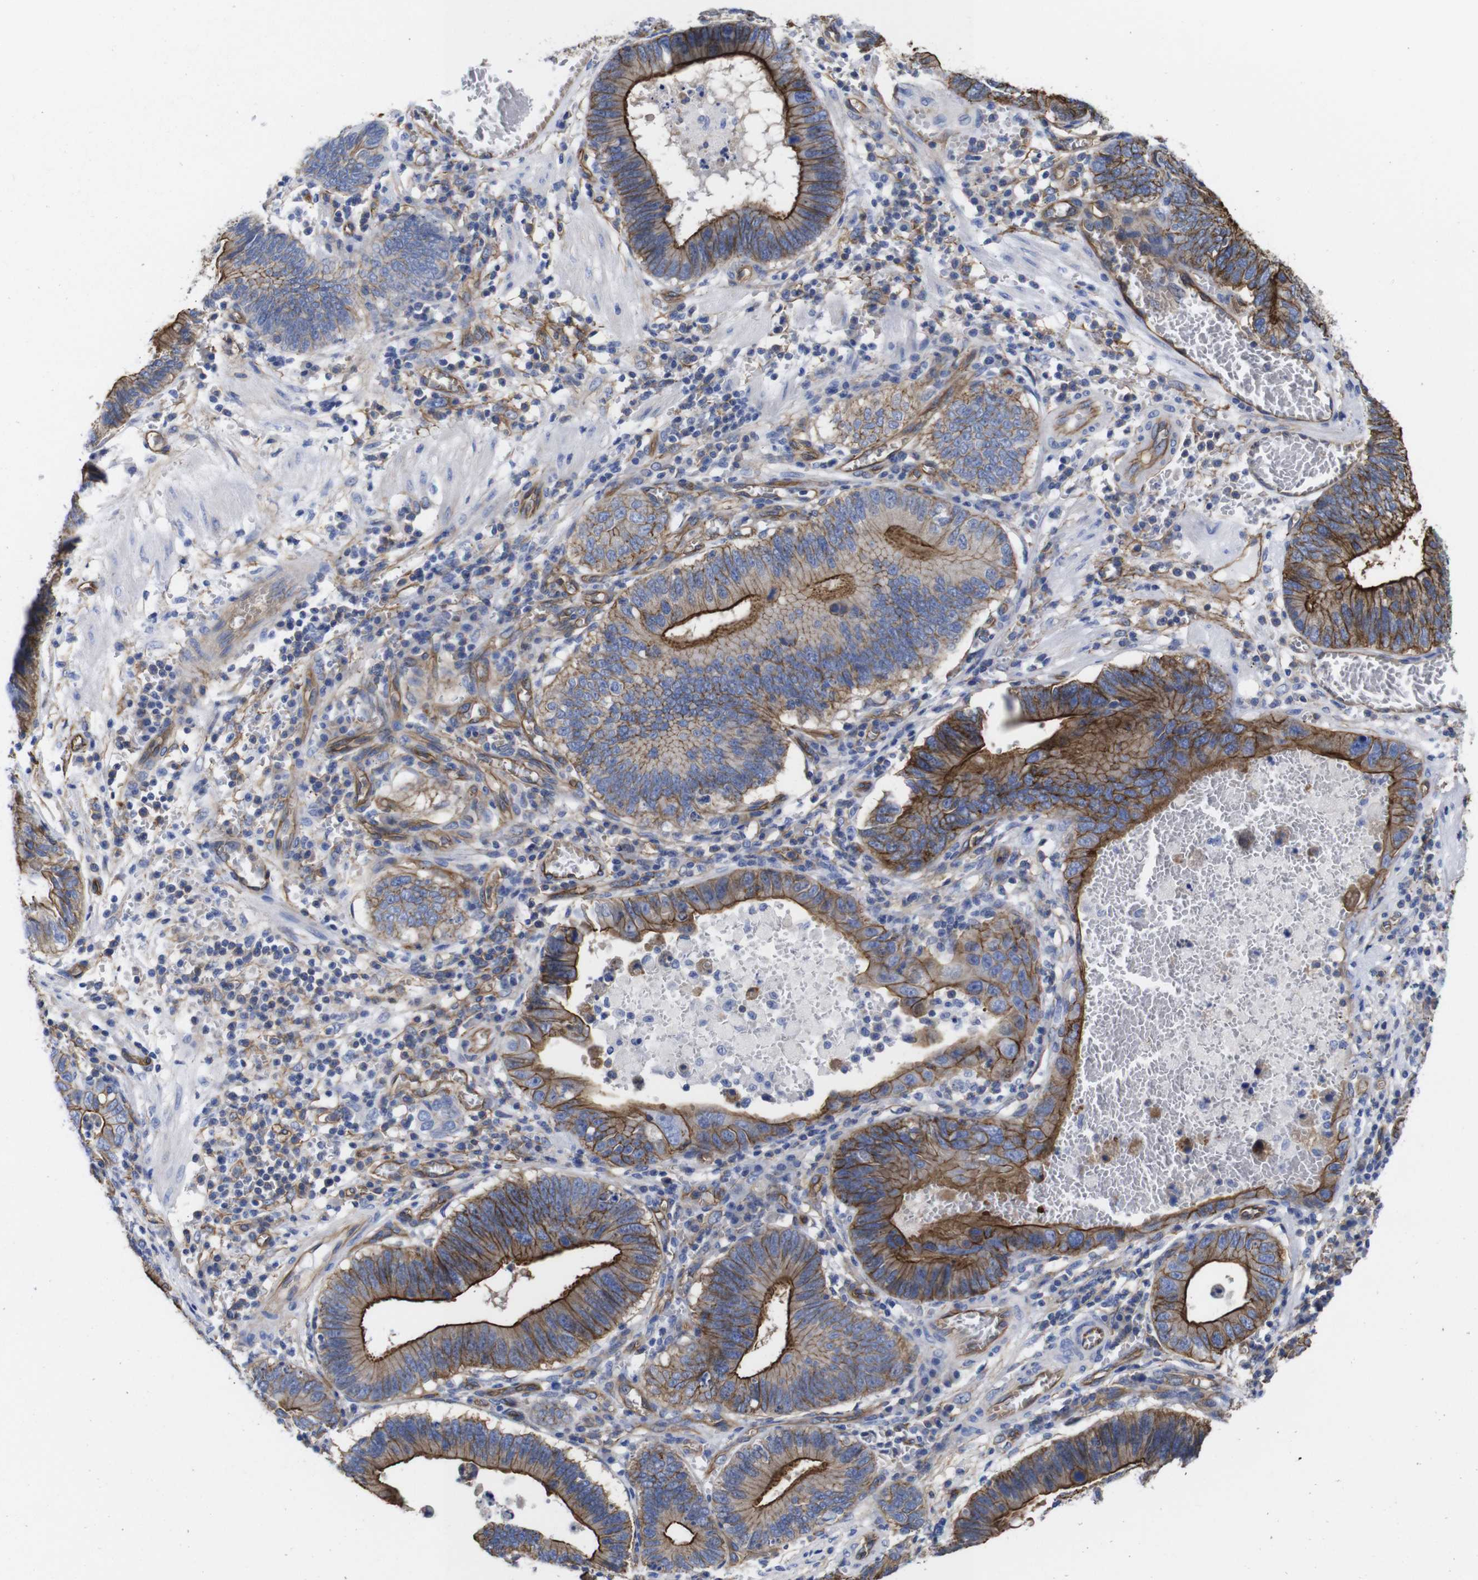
{"staining": {"intensity": "strong", "quantity": ">75%", "location": "cytoplasmic/membranous"}, "tissue": "stomach cancer", "cell_type": "Tumor cells", "image_type": "cancer", "snomed": [{"axis": "morphology", "description": "Adenocarcinoma, NOS"}, {"axis": "topography", "description": "Stomach"}, {"axis": "topography", "description": "Gastric cardia"}], "caption": "Stomach cancer (adenocarcinoma) stained for a protein demonstrates strong cytoplasmic/membranous positivity in tumor cells. (Stains: DAB (3,3'-diaminobenzidine) in brown, nuclei in blue, Microscopy: brightfield microscopy at high magnification).", "gene": "SPTBN1", "patient": {"sex": "male", "age": 59}}